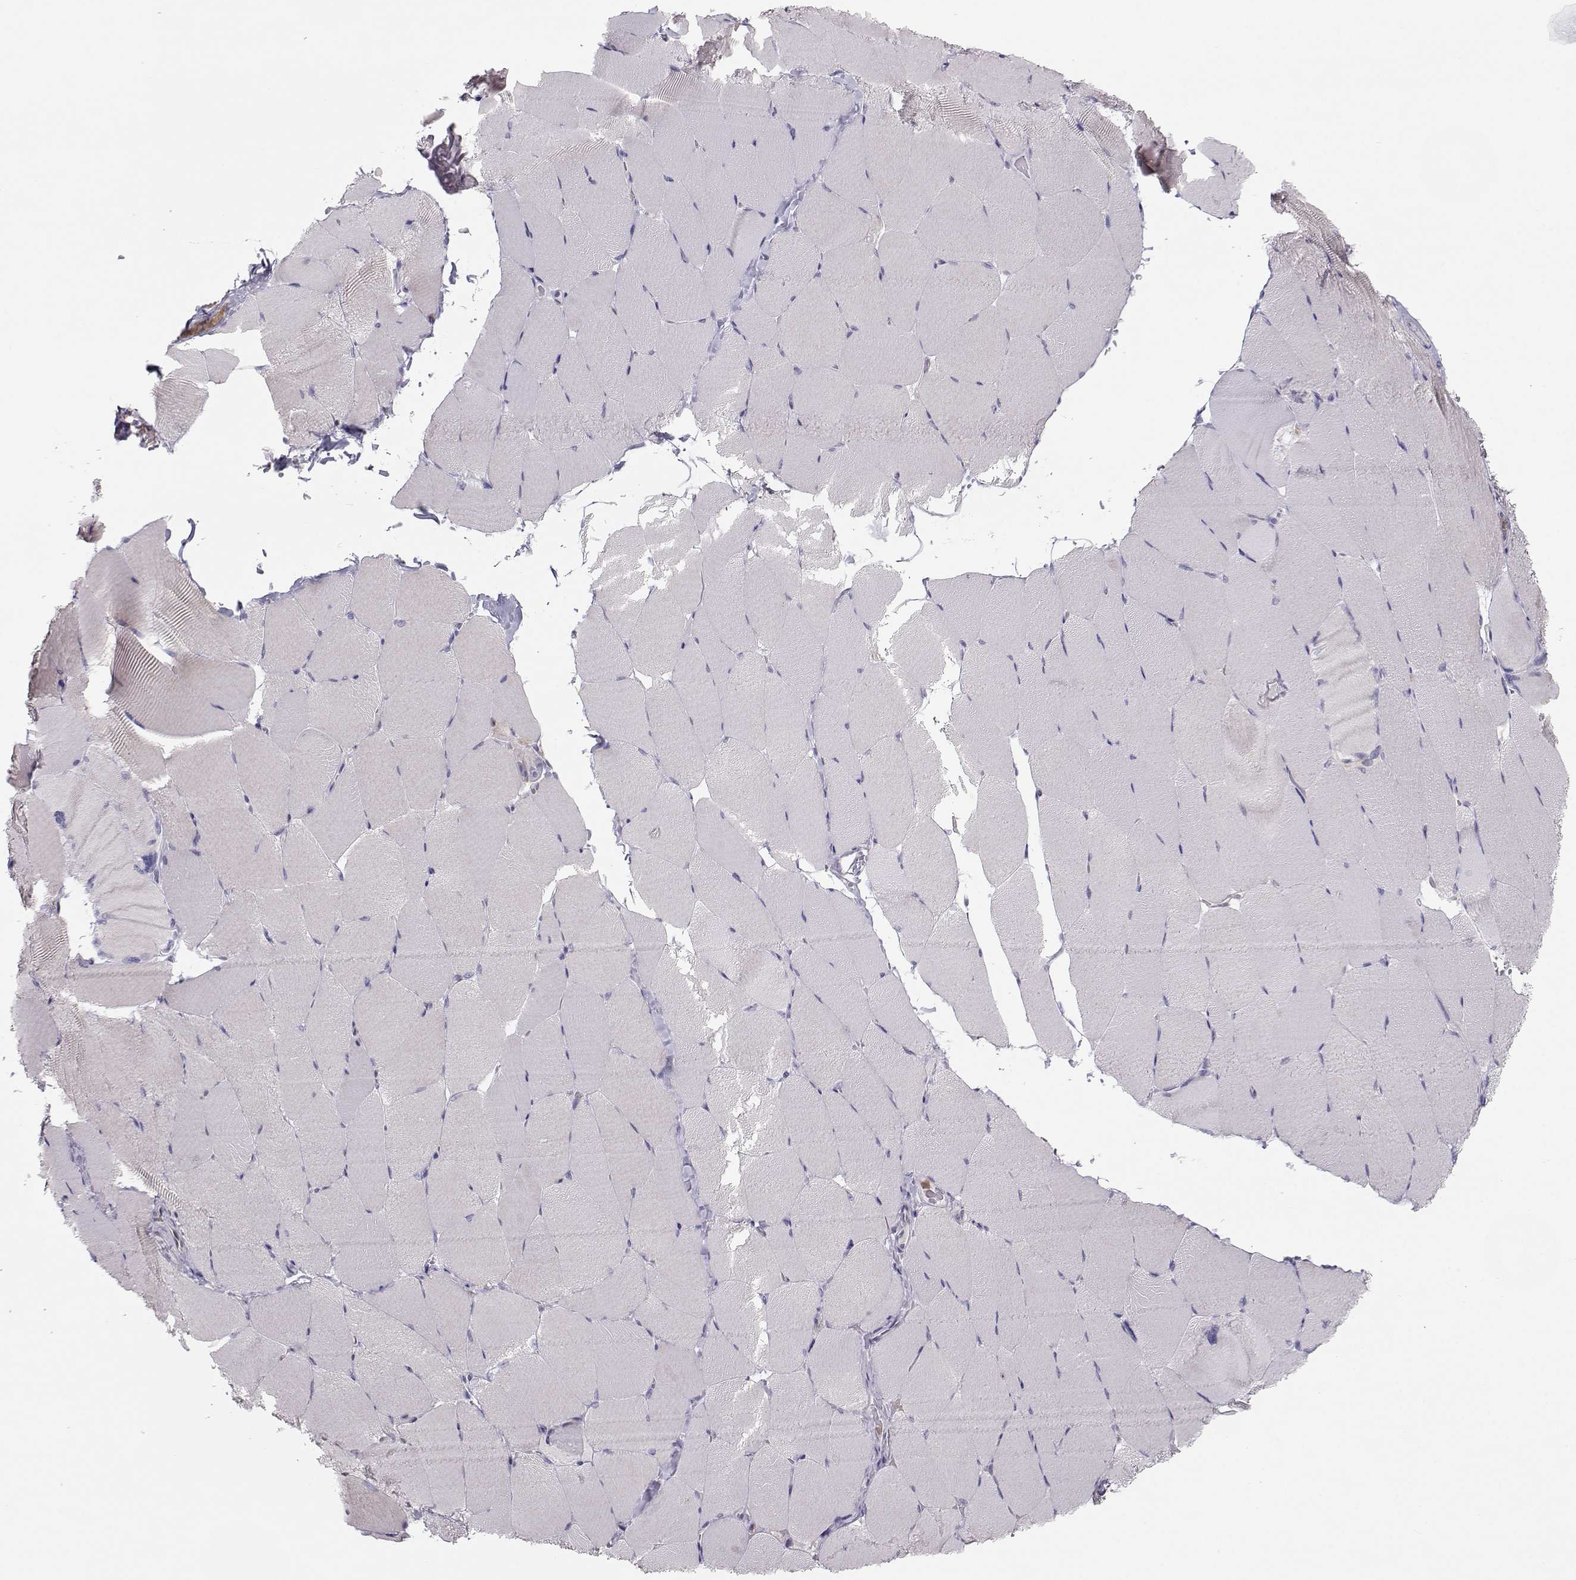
{"staining": {"intensity": "negative", "quantity": "none", "location": "none"}, "tissue": "skeletal muscle", "cell_type": "Myocytes", "image_type": "normal", "snomed": [{"axis": "morphology", "description": "Normal tissue, NOS"}, {"axis": "topography", "description": "Skeletal muscle"}], "caption": "Human skeletal muscle stained for a protein using immunohistochemistry displays no staining in myocytes.", "gene": "ZBTB32", "patient": {"sex": "female", "age": 37}}